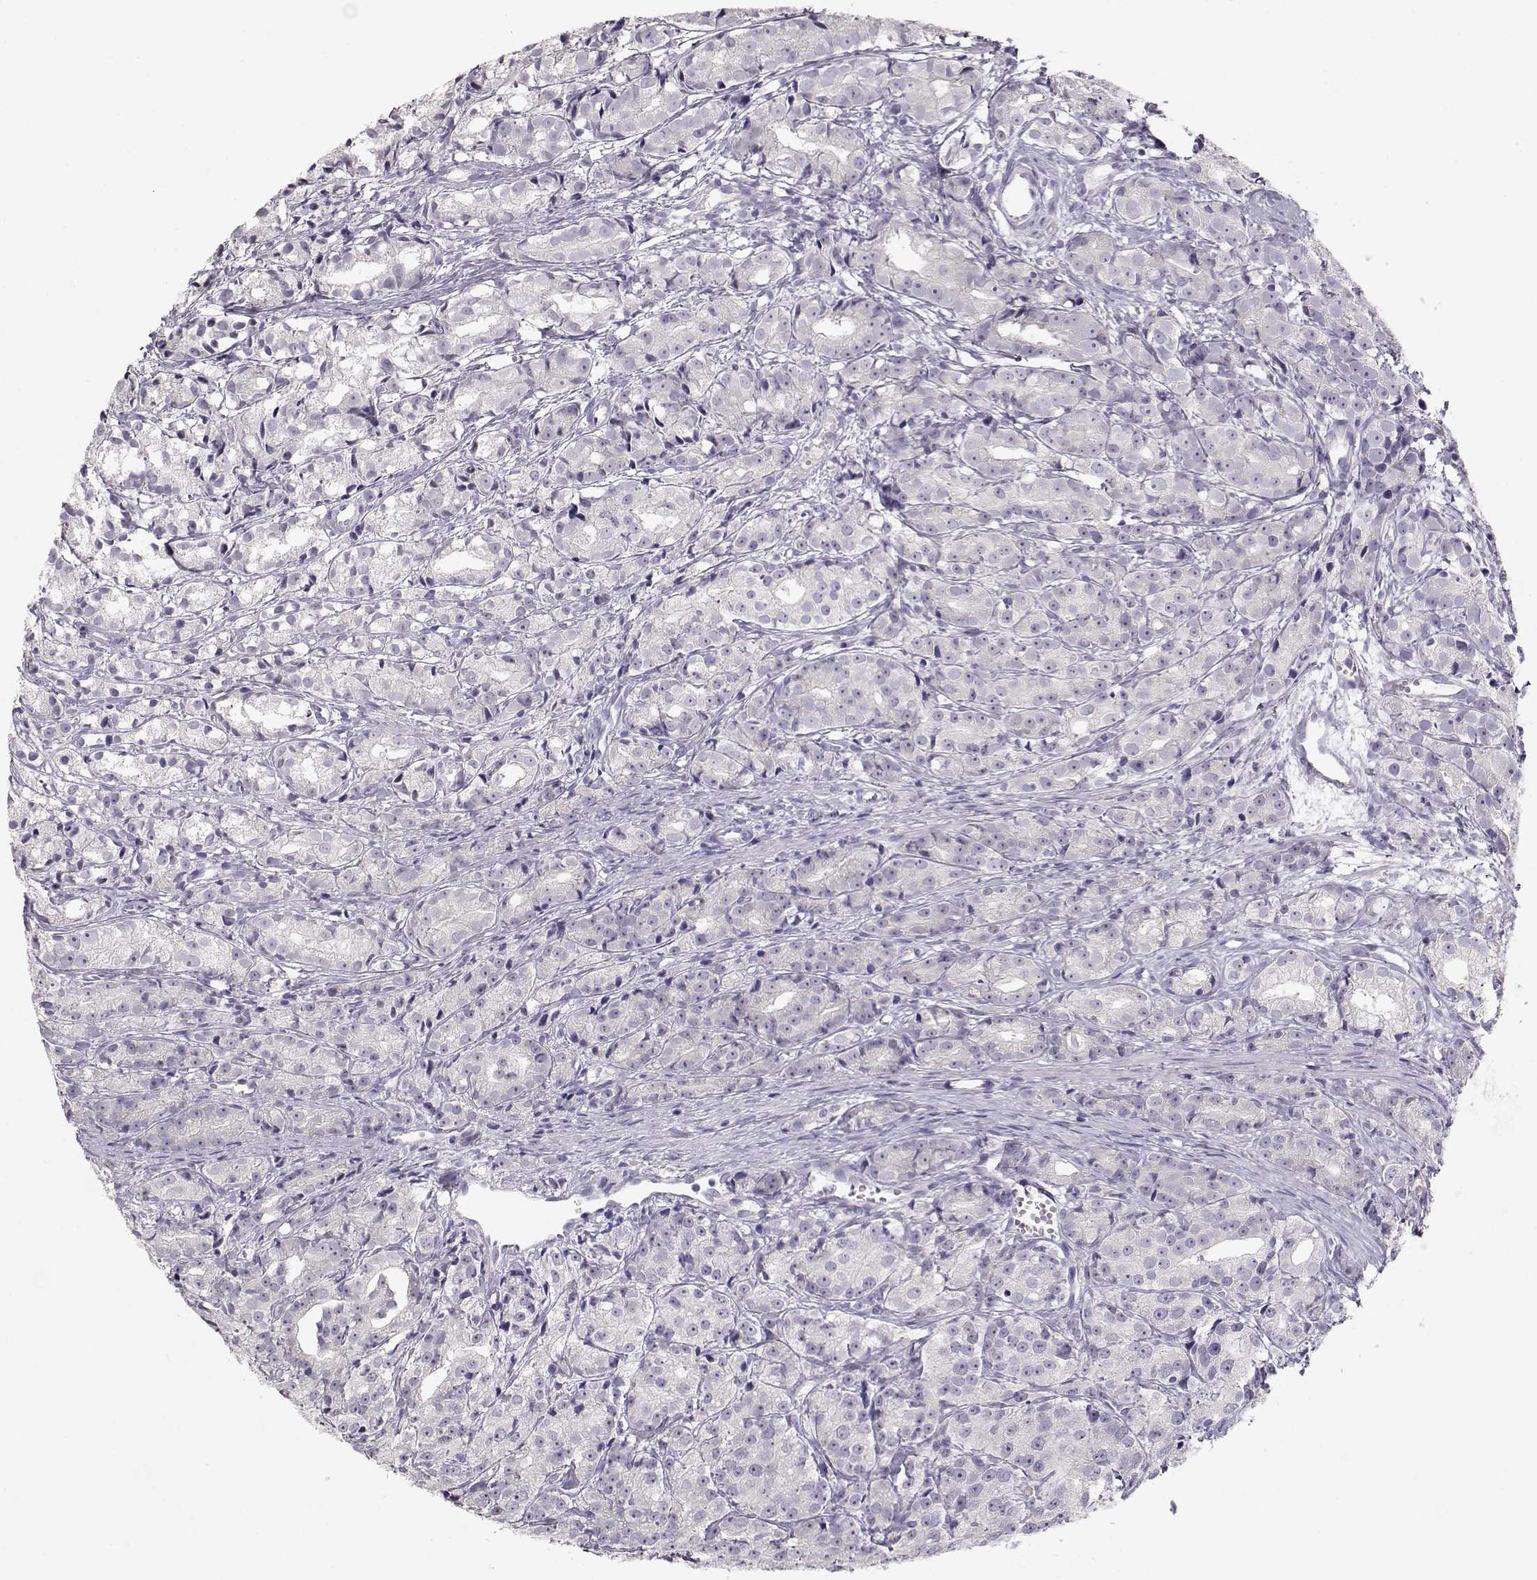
{"staining": {"intensity": "negative", "quantity": "none", "location": "none"}, "tissue": "prostate cancer", "cell_type": "Tumor cells", "image_type": "cancer", "snomed": [{"axis": "morphology", "description": "Adenocarcinoma, Medium grade"}, {"axis": "topography", "description": "Prostate"}], "caption": "The photomicrograph reveals no significant staining in tumor cells of medium-grade adenocarcinoma (prostate). The staining was performed using DAB (3,3'-diaminobenzidine) to visualize the protein expression in brown, while the nuclei were stained in blue with hematoxylin (Magnification: 20x).", "gene": "FAM205A", "patient": {"sex": "male", "age": 74}}